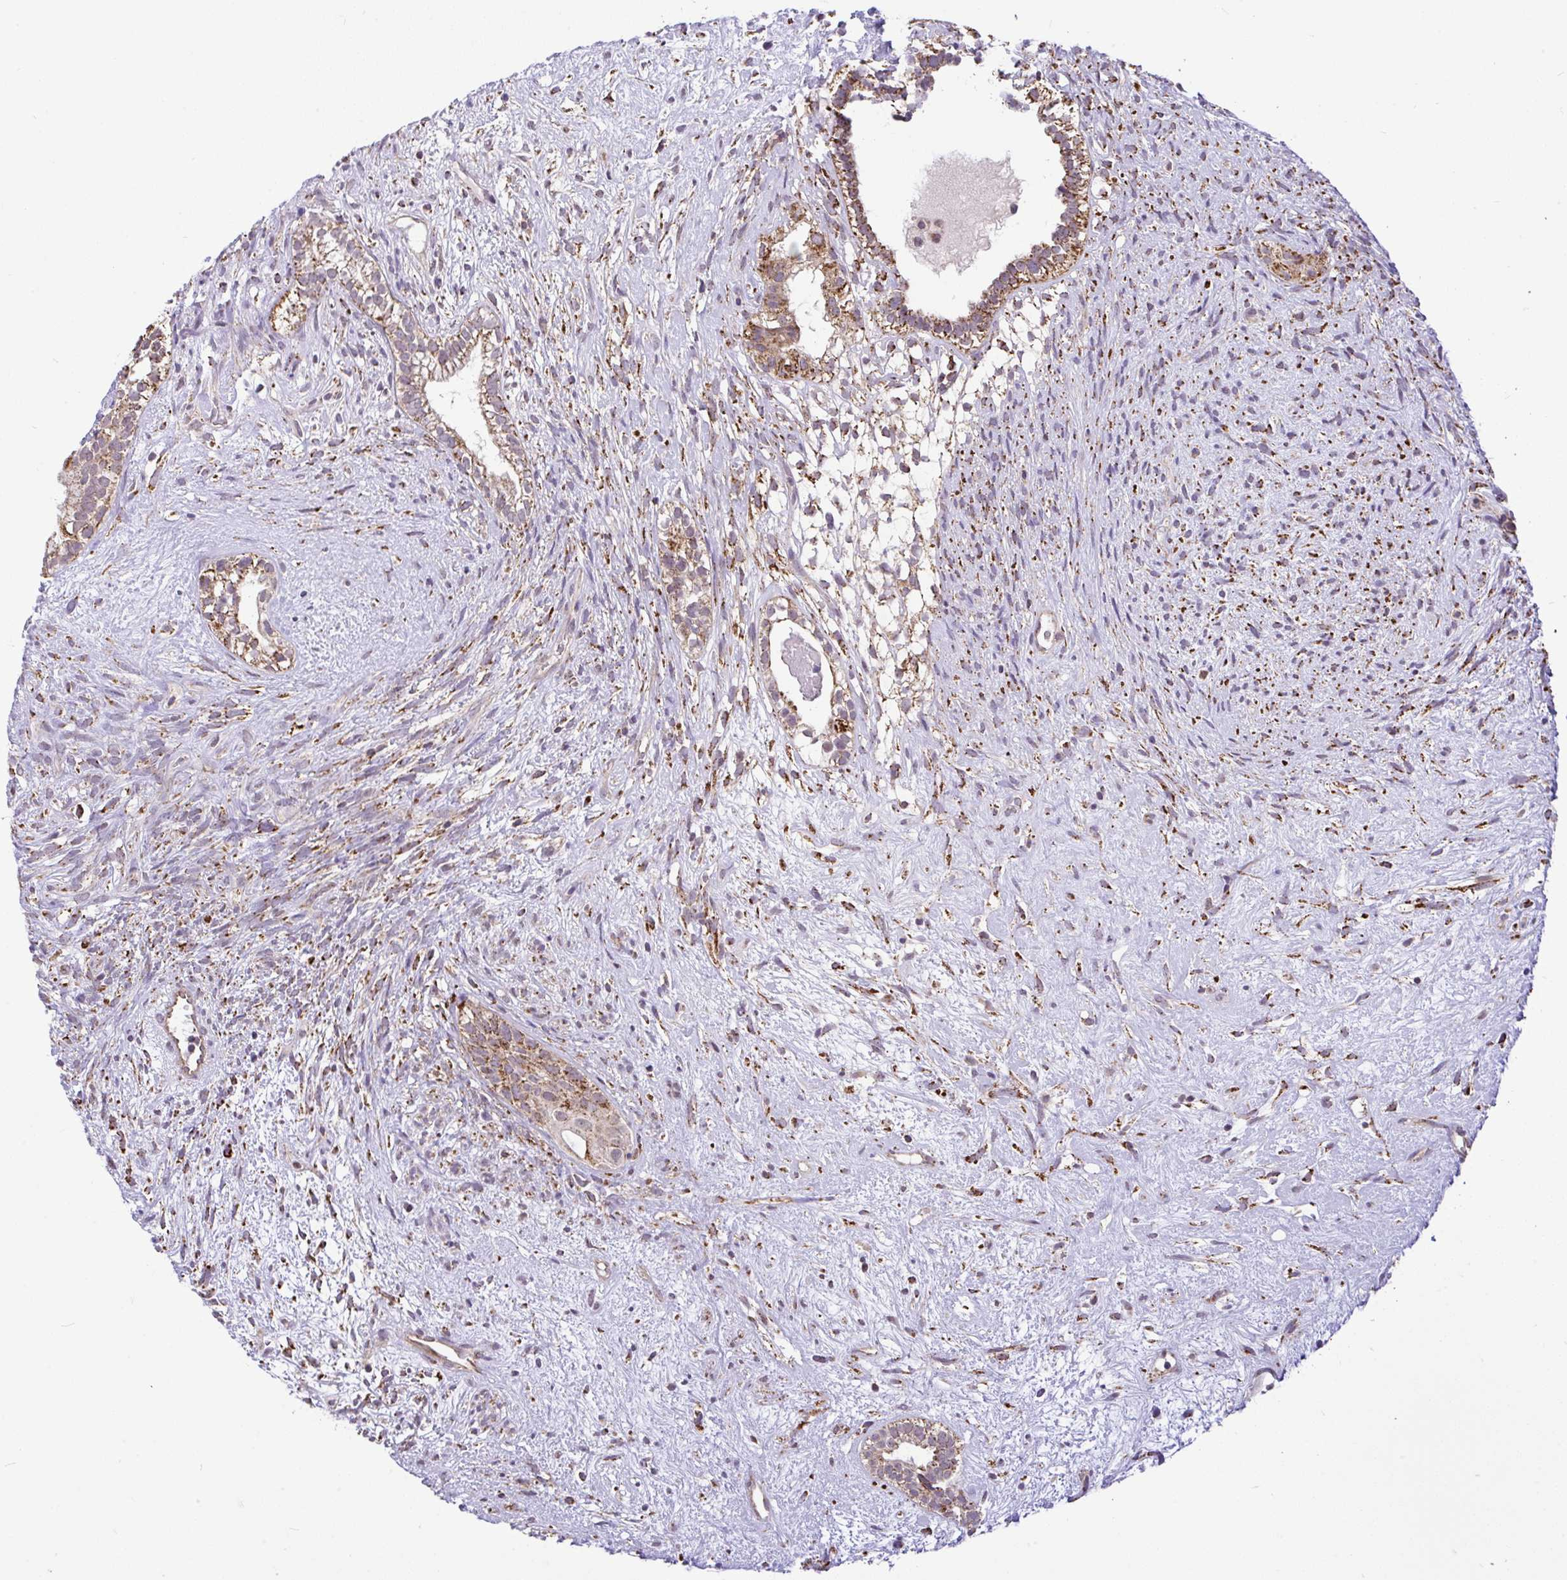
{"staining": {"intensity": "moderate", "quantity": ">75%", "location": "cytoplasmic/membranous"}, "tissue": "testis cancer", "cell_type": "Tumor cells", "image_type": "cancer", "snomed": [{"axis": "morphology", "description": "Seminoma, NOS"}, {"axis": "morphology", "description": "Carcinoma, Embryonal, NOS"}, {"axis": "topography", "description": "Testis"}], "caption": "Immunohistochemical staining of testis cancer (seminoma) reveals medium levels of moderate cytoplasmic/membranous protein positivity in about >75% of tumor cells.", "gene": "PYCR2", "patient": {"sex": "male", "age": 41}}